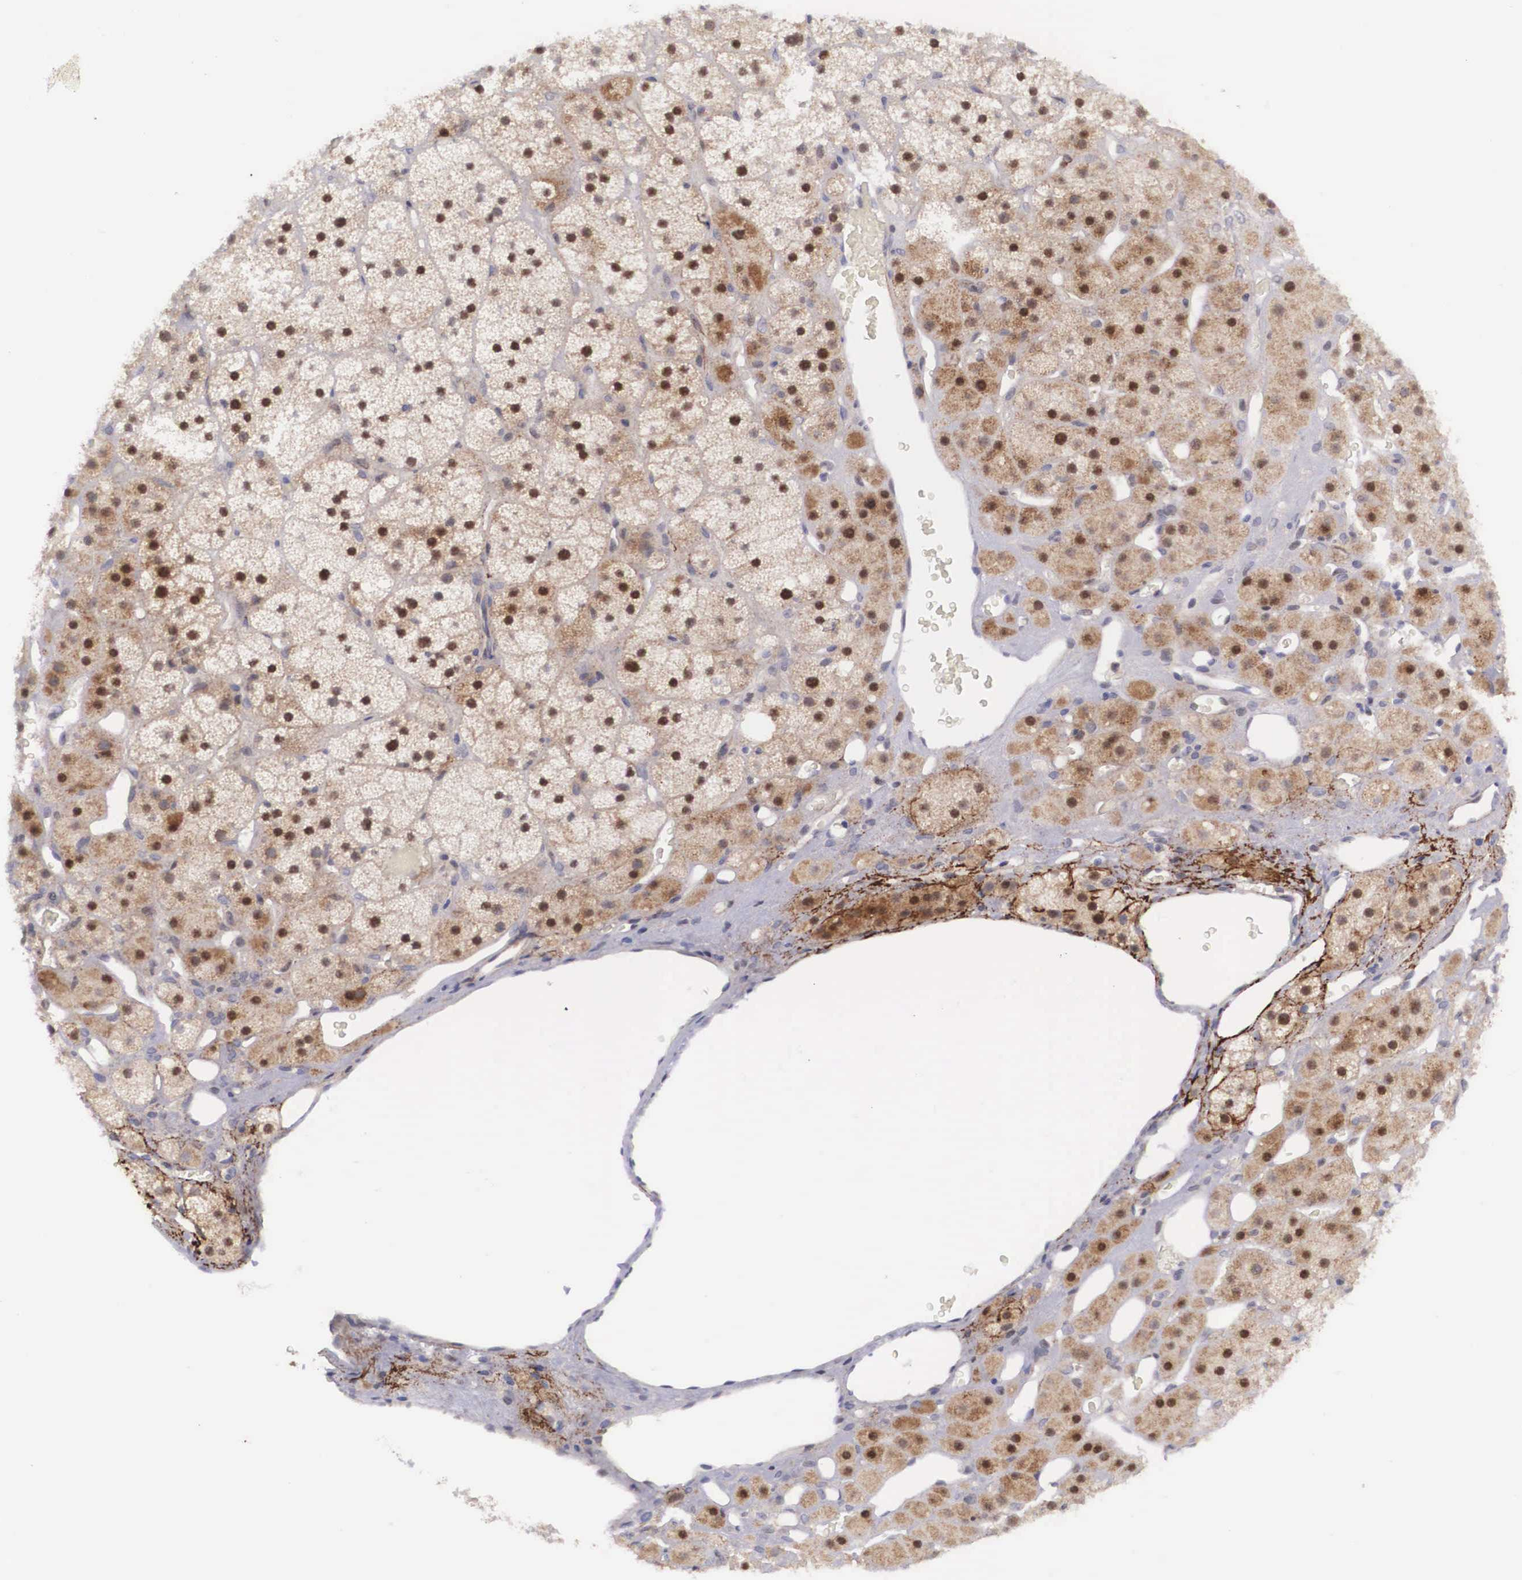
{"staining": {"intensity": "weak", "quantity": "25%-75%", "location": "nuclear"}, "tissue": "adrenal gland", "cell_type": "Glandular cells", "image_type": "normal", "snomed": [{"axis": "morphology", "description": "Normal tissue, NOS"}, {"axis": "topography", "description": "Adrenal gland"}], "caption": "Benign adrenal gland was stained to show a protein in brown. There is low levels of weak nuclear positivity in about 25%-75% of glandular cells. The staining was performed using DAB to visualize the protein expression in brown, while the nuclei were stained in blue with hematoxylin (Magnification: 20x).", "gene": "EMID1", "patient": {"sex": "male", "age": 57}}